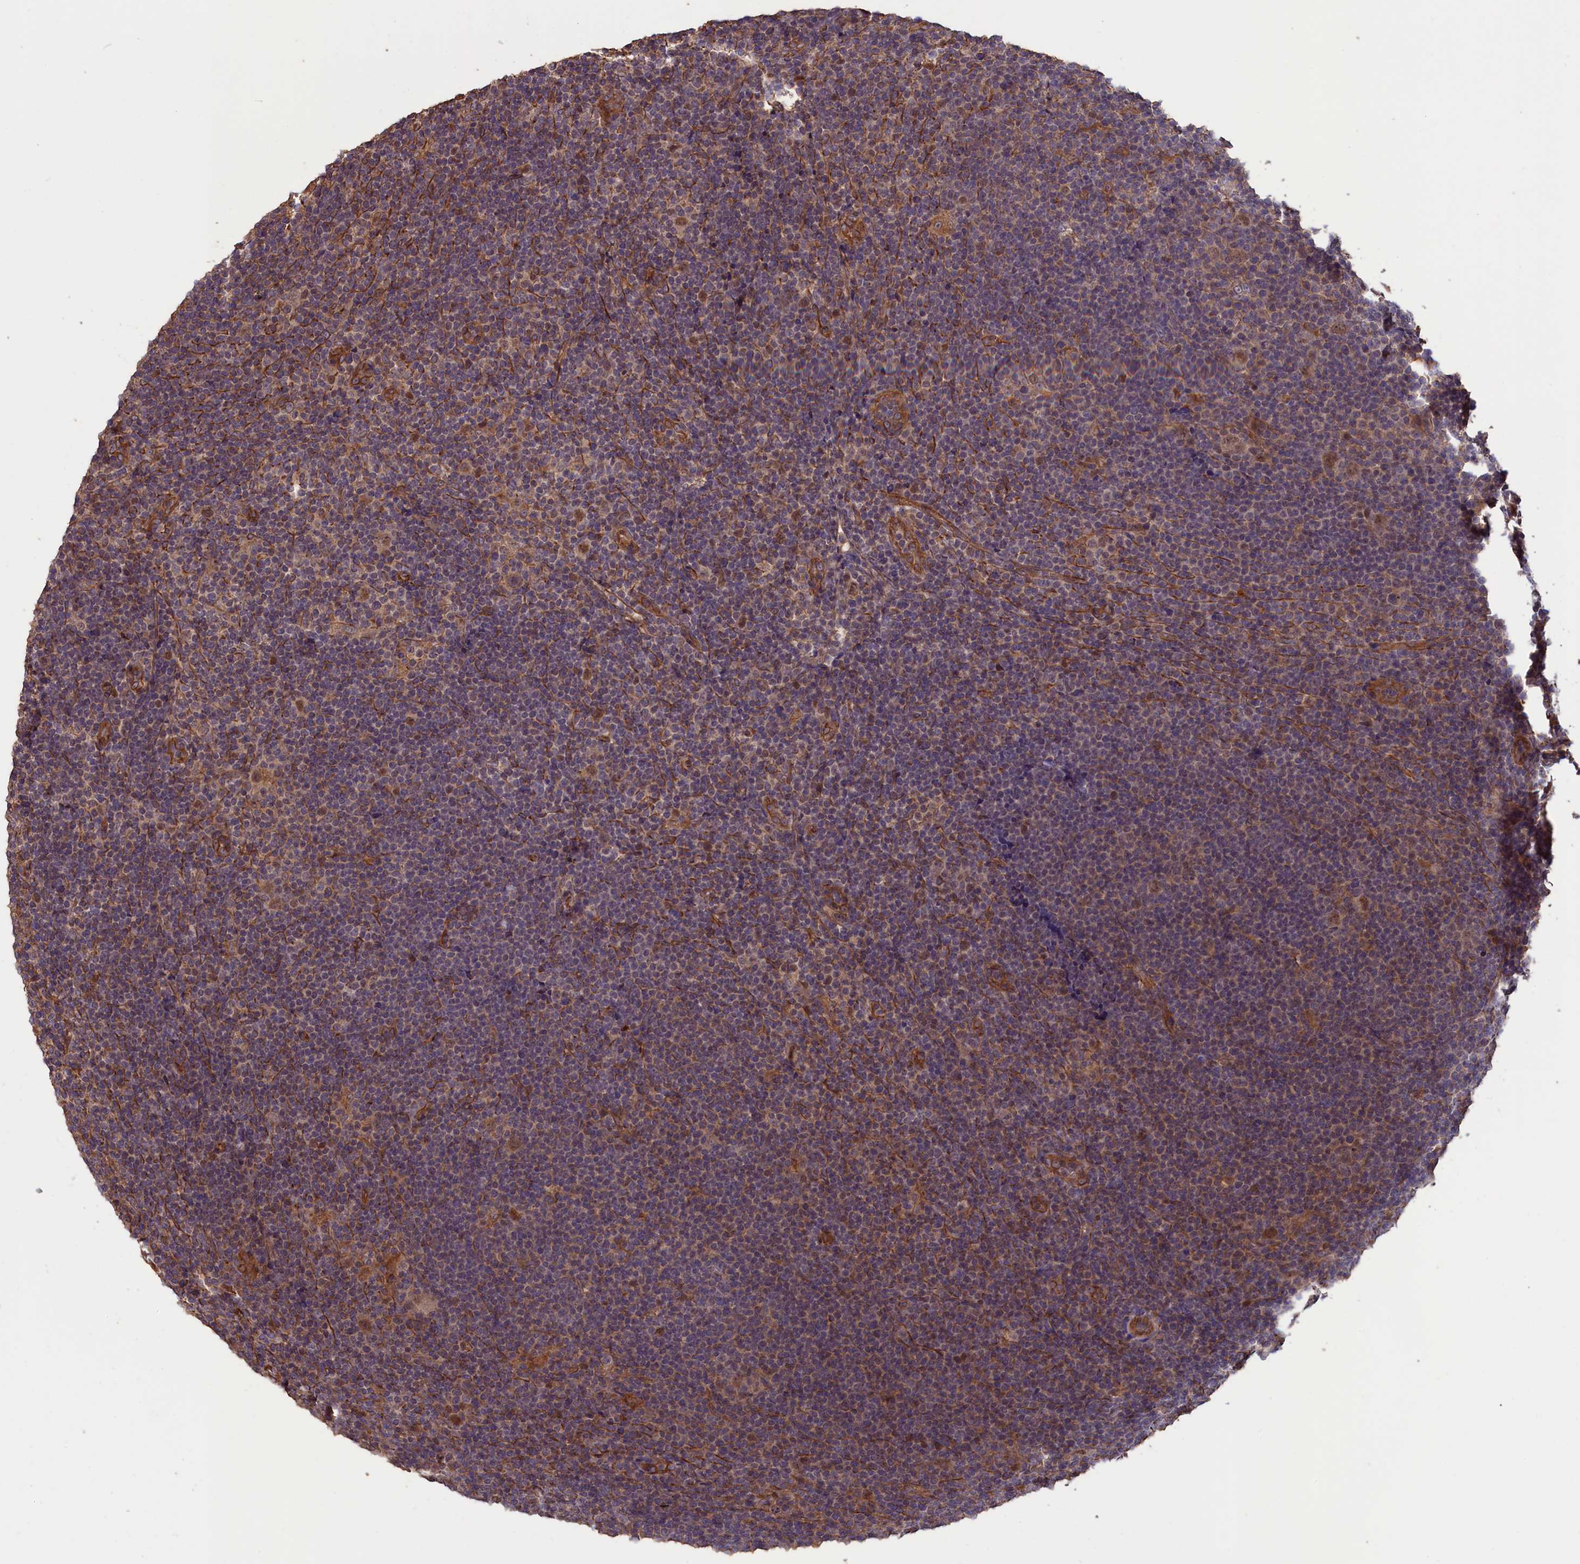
{"staining": {"intensity": "moderate", "quantity": "25%-75%", "location": "cytoplasmic/membranous,nuclear"}, "tissue": "lymphoma", "cell_type": "Tumor cells", "image_type": "cancer", "snomed": [{"axis": "morphology", "description": "Hodgkin's disease, NOS"}, {"axis": "topography", "description": "Lymph node"}], "caption": "The micrograph displays a brown stain indicating the presence of a protein in the cytoplasmic/membranous and nuclear of tumor cells in lymphoma.", "gene": "DAPK3", "patient": {"sex": "female", "age": 57}}